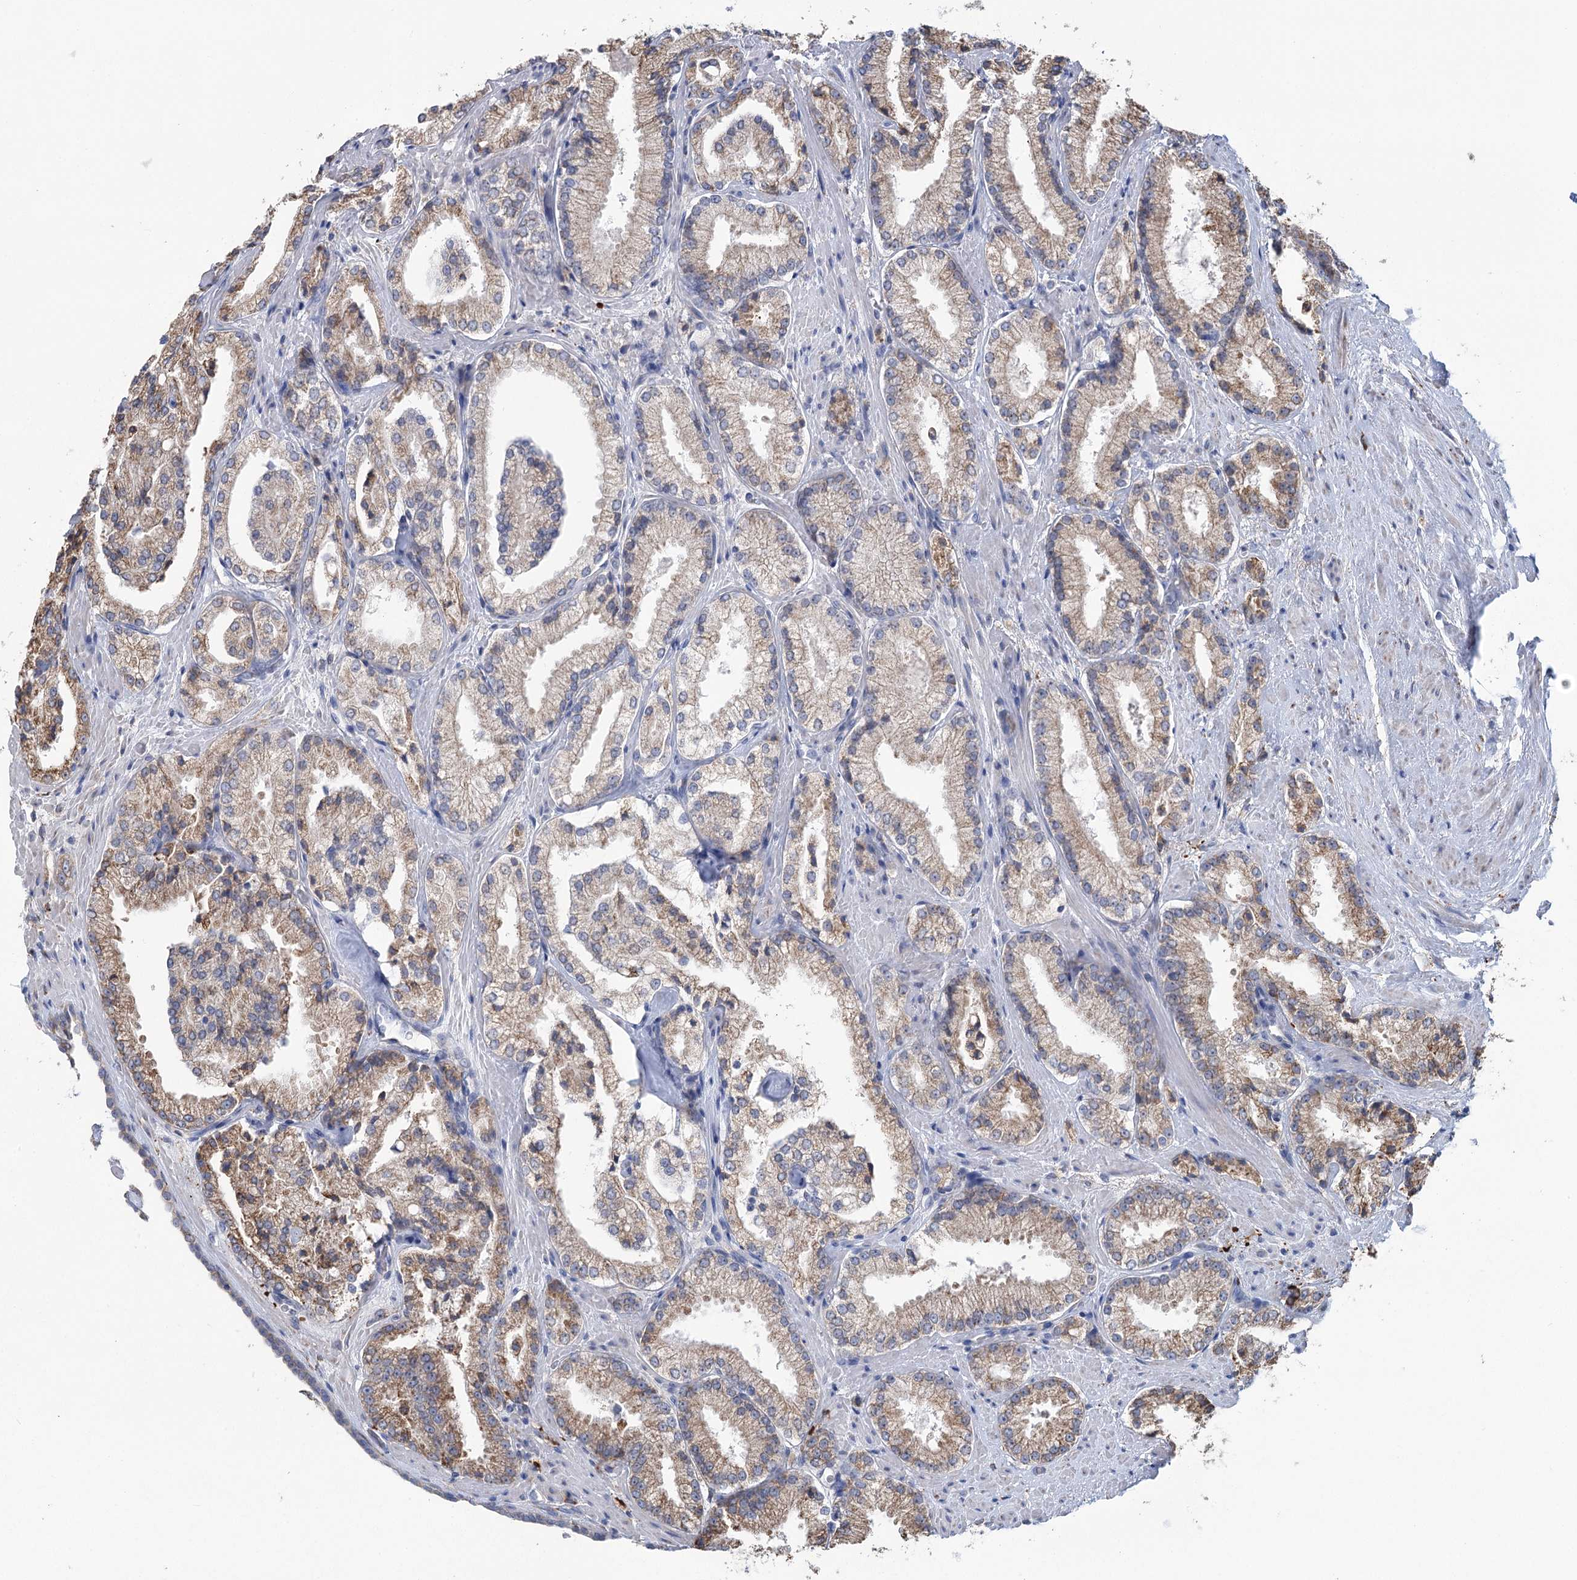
{"staining": {"intensity": "weak", "quantity": ">75%", "location": "cytoplasmic/membranous"}, "tissue": "prostate cancer", "cell_type": "Tumor cells", "image_type": "cancer", "snomed": [{"axis": "morphology", "description": "Adenocarcinoma, High grade"}, {"axis": "topography", "description": "Prostate"}], "caption": "Immunohistochemistry of human prostate adenocarcinoma (high-grade) shows low levels of weak cytoplasmic/membranous expression in about >75% of tumor cells. The staining was performed using DAB to visualize the protein expression in brown, while the nuclei were stained in blue with hematoxylin (Magnification: 20x).", "gene": "METTL24", "patient": {"sex": "male", "age": 73}}